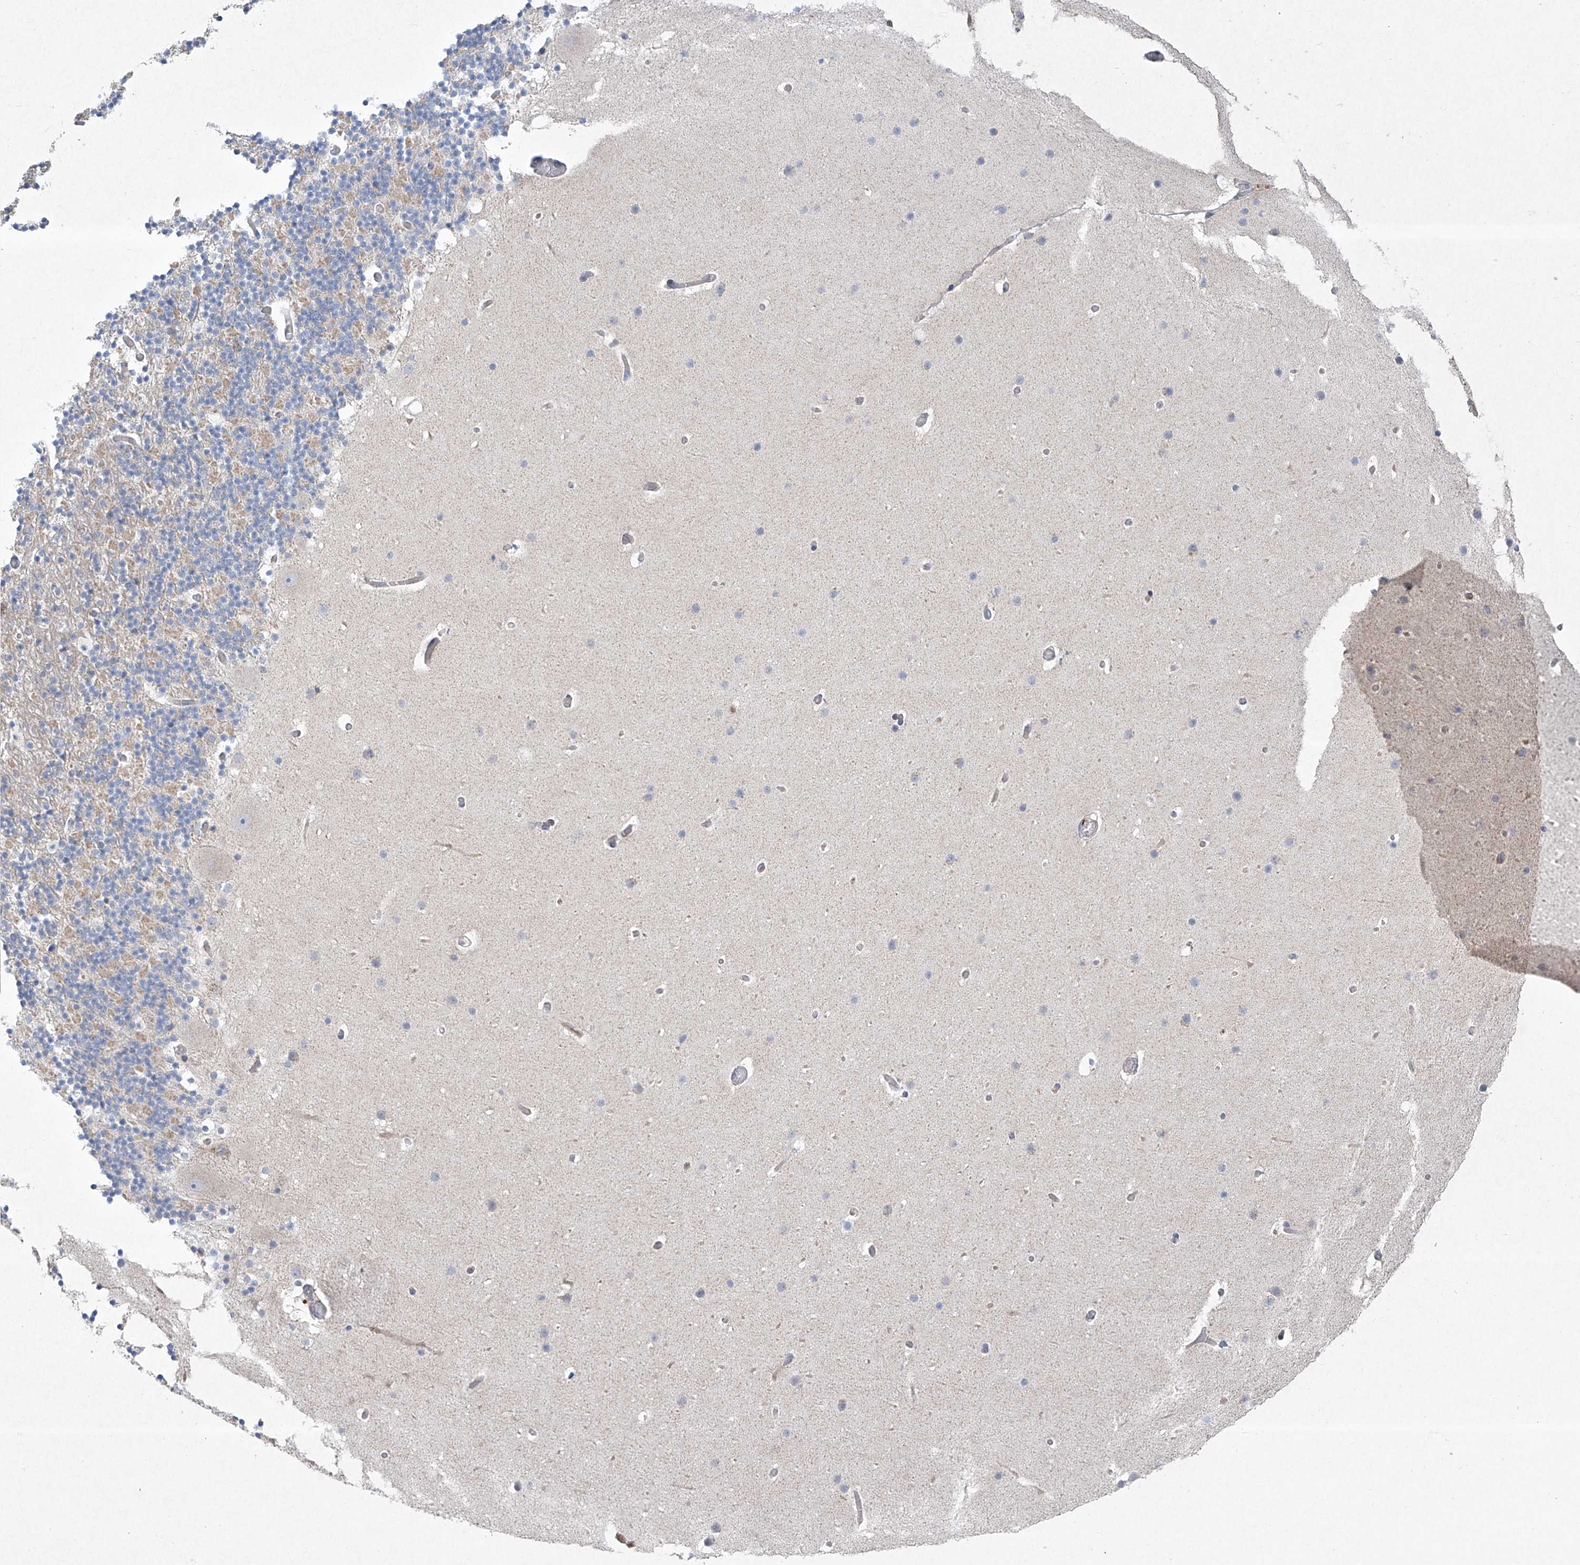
{"staining": {"intensity": "negative", "quantity": "none", "location": "none"}, "tissue": "cerebellum", "cell_type": "Cells in granular layer", "image_type": "normal", "snomed": [{"axis": "morphology", "description": "Normal tissue, NOS"}, {"axis": "topography", "description": "Cerebellum"}], "caption": "Immunohistochemistry (IHC) histopathology image of benign cerebellum: cerebellum stained with DAB (3,3'-diaminobenzidine) displays no significant protein staining in cells in granular layer.", "gene": "TJAP1", "patient": {"sex": "male", "age": 57}}